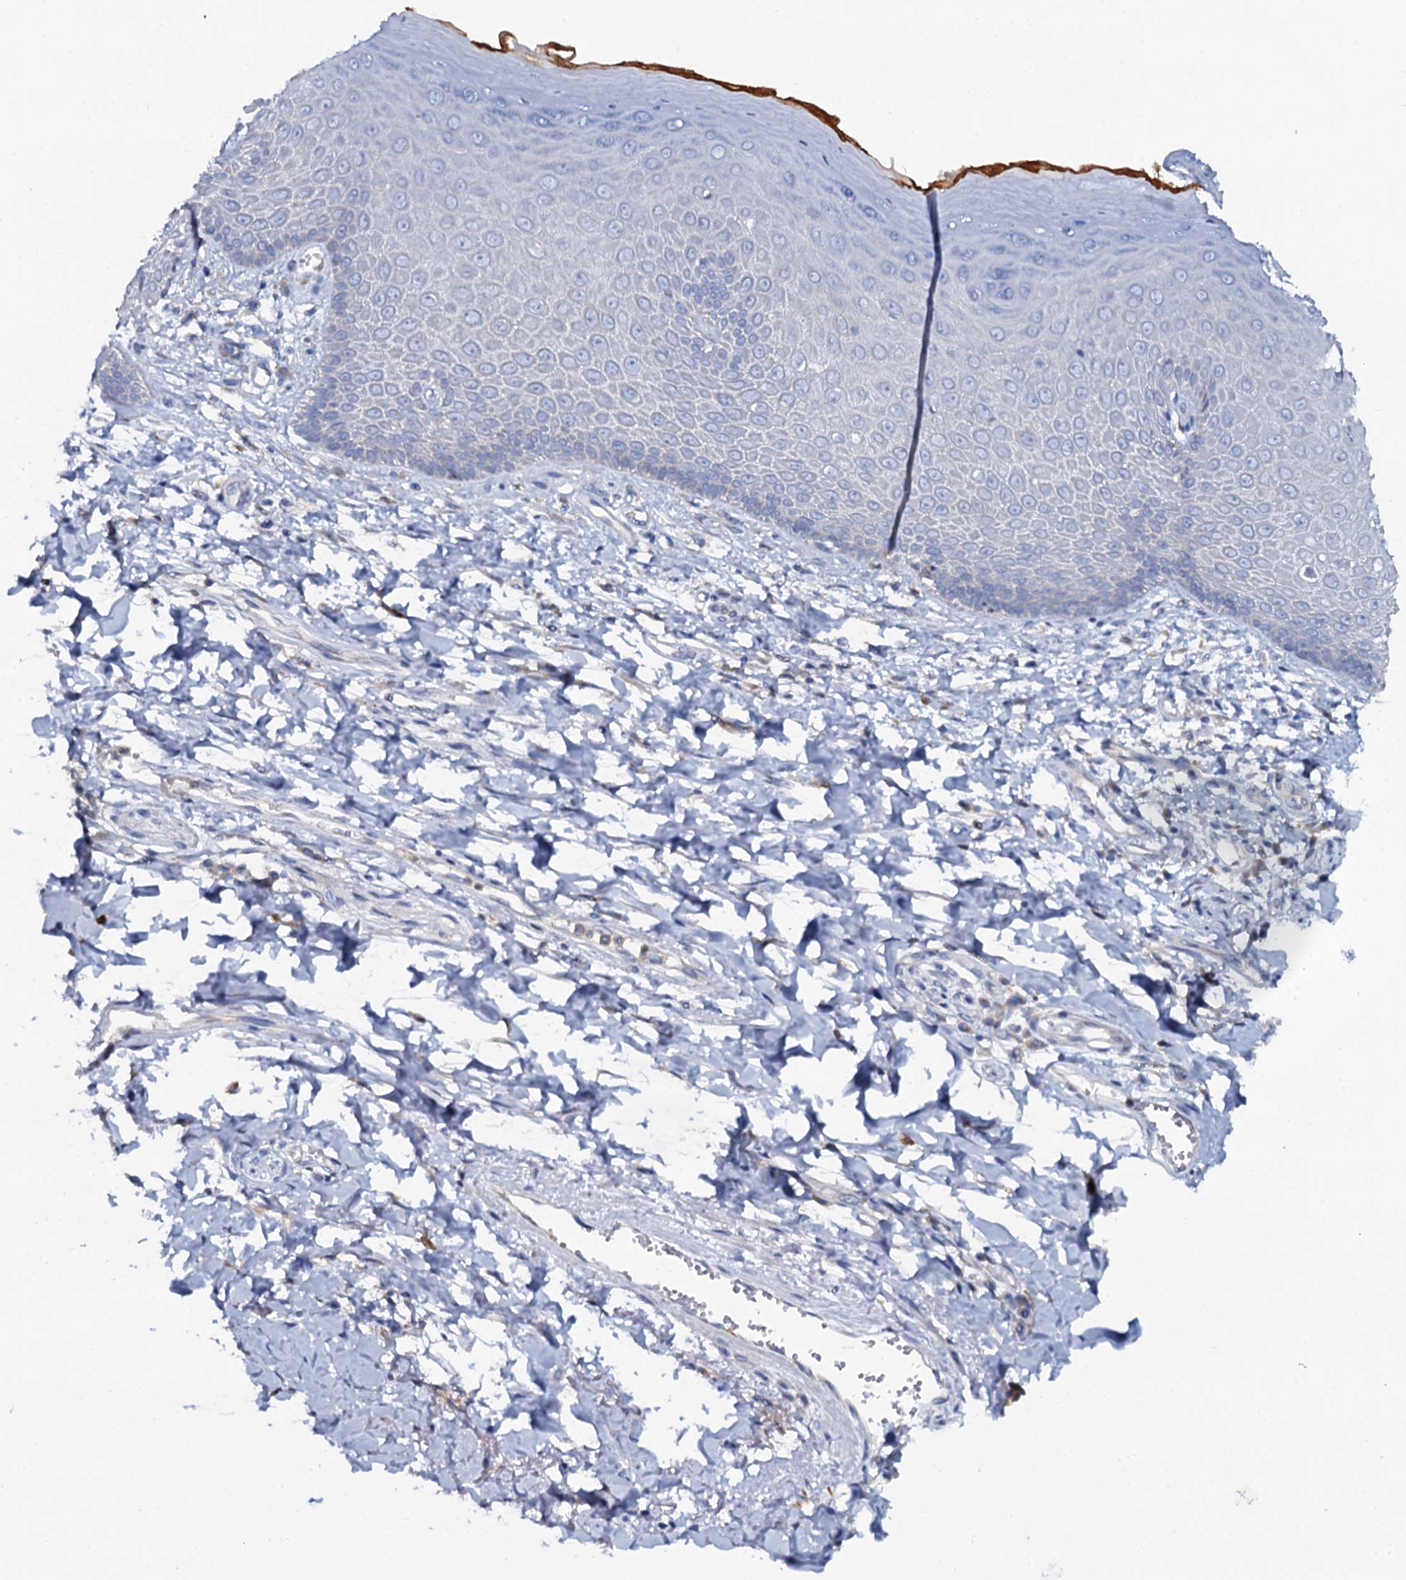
{"staining": {"intensity": "weak", "quantity": "<25%", "location": "cytoplasmic/membranous"}, "tissue": "skin", "cell_type": "Epidermal cells", "image_type": "normal", "snomed": [{"axis": "morphology", "description": "Normal tissue, NOS"}, {"axis": "topography", "description": "Anal"}], "caption": "The photomicrograph shows no staining of epidermal cells in benign skin. The staining was performed using DAB (3,3'-diaminobenzidine) to visualize the protein expression in brown, while the nuclei were stained in blue with hematoxylin (Magnification: 20x).", "gene": "OTOL1", "patient": {"sex": "male", "age": 78}}